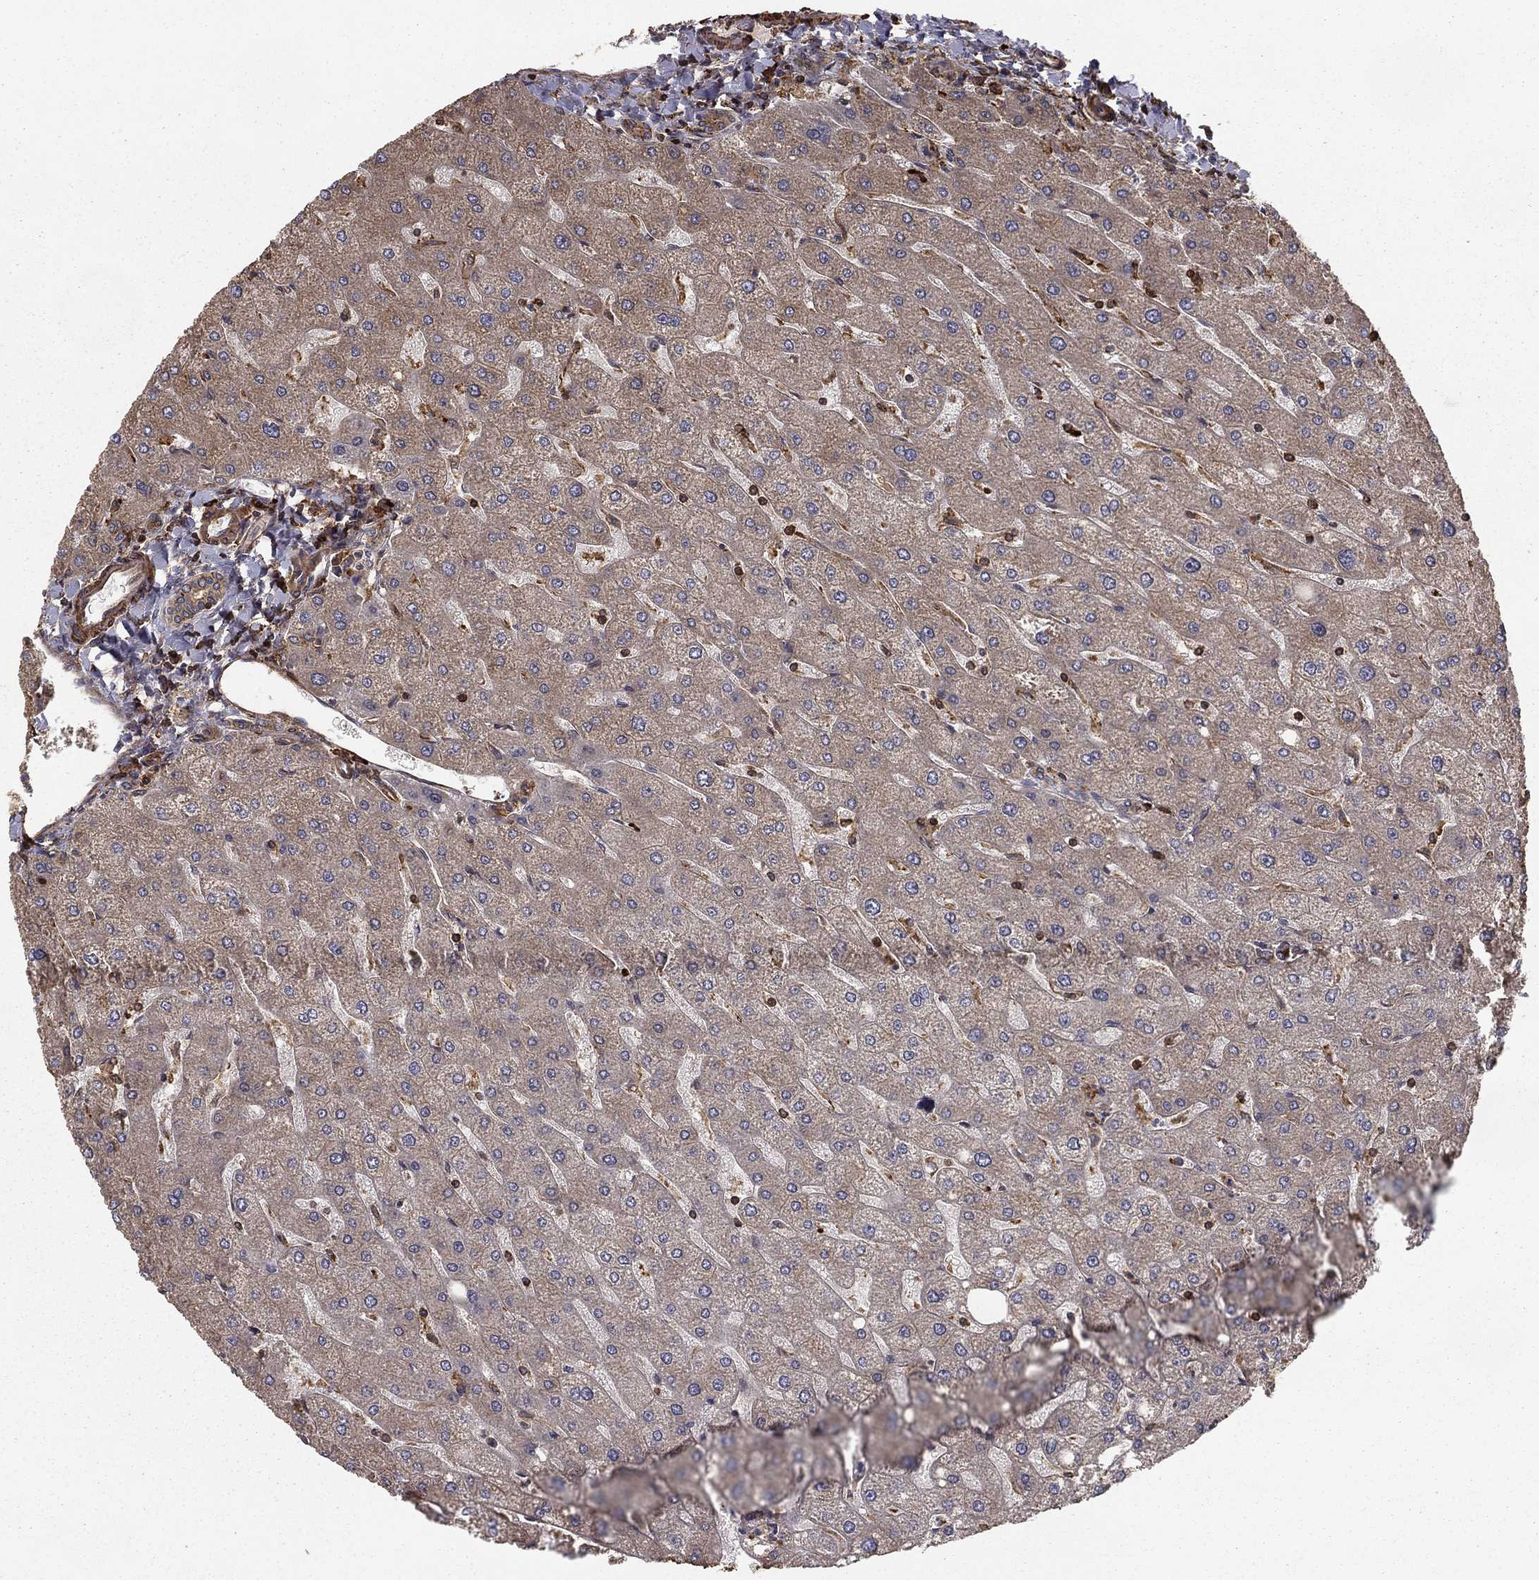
{"staining": {"intensity": "negative", "quantity": "none", "location": "none"}, "tissue": "liver", "cell_type": "Cholangiocytes", "image_type": "normal", "snomed": [{"axis": "morphology", "description": "Normal tissue, NOS"}, {"axis": "topography", "description": "Liver"}], "caption": "IHC image of unremarkable liver: human liver stained with DAB exhibits no significant protein expression in cholangiocytes.", "gene": "HABP4", "patient": {"sex": "male", "age": 67}}